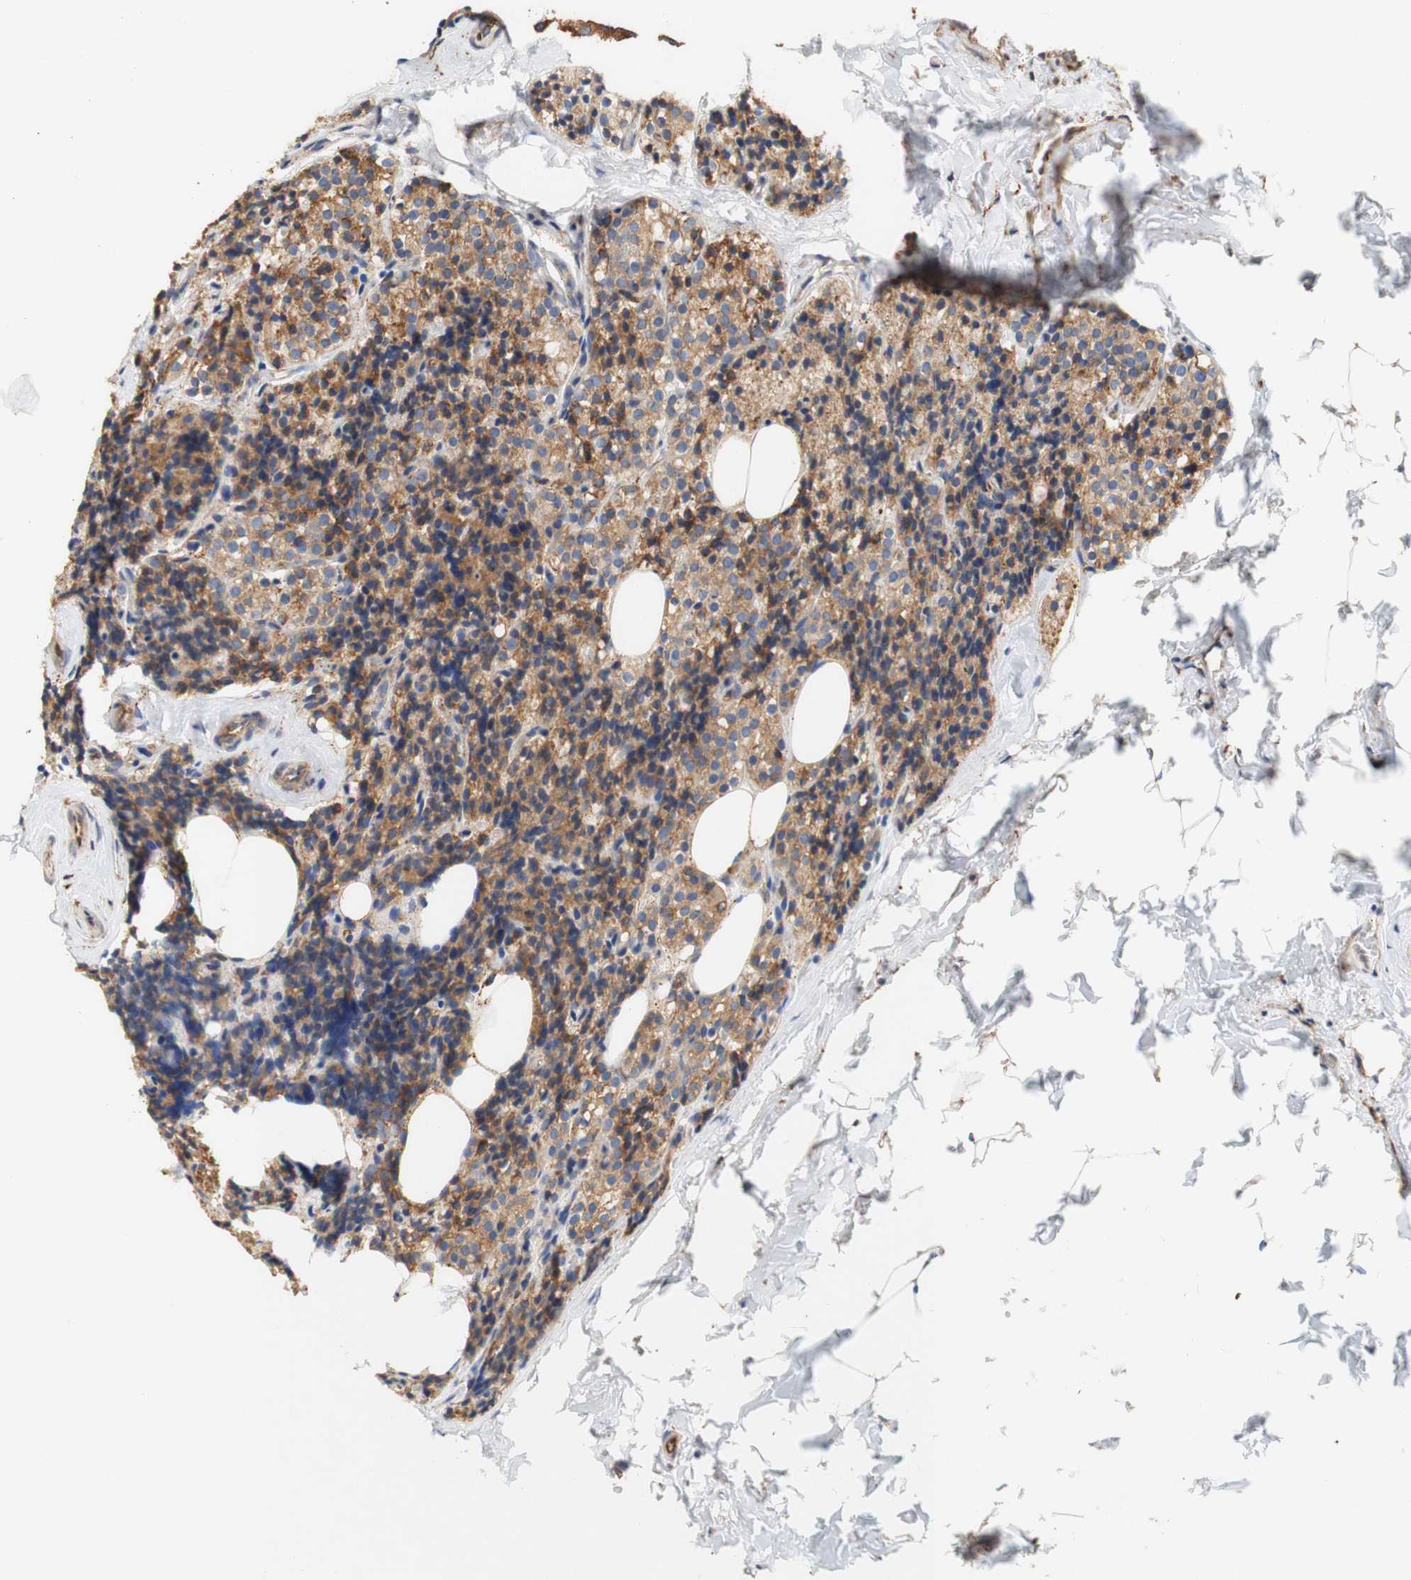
{"staining": {"intensity": "moderate", "quantity": ">75%", "location": "cytoplasmic/membranous"}, "tissue": "parathyroid gland", "cell_type": "Glandular cells", "image_type": "normal", "snomed": [{"axis": "morphology", "description": "Normal tissue, NOS"}, {"axis": "morphology", "description": "Atrophy, NOS"}, {"axis": "topography", "description": "Parathyroid gland"}], "caption": "Protein expression analysis of normal human parathyroid gland reveals moderate cytoplasmic/membranous positivity in approximately >75% of glandular cells. The staining was performed using DAB to visualize the protein expression in brown, while the nuclei were stained in blue with hematoxylin (Magnification: 20x).", "gene": "EIF2AK4", "patient": {"sex": "female", "age": 54}}